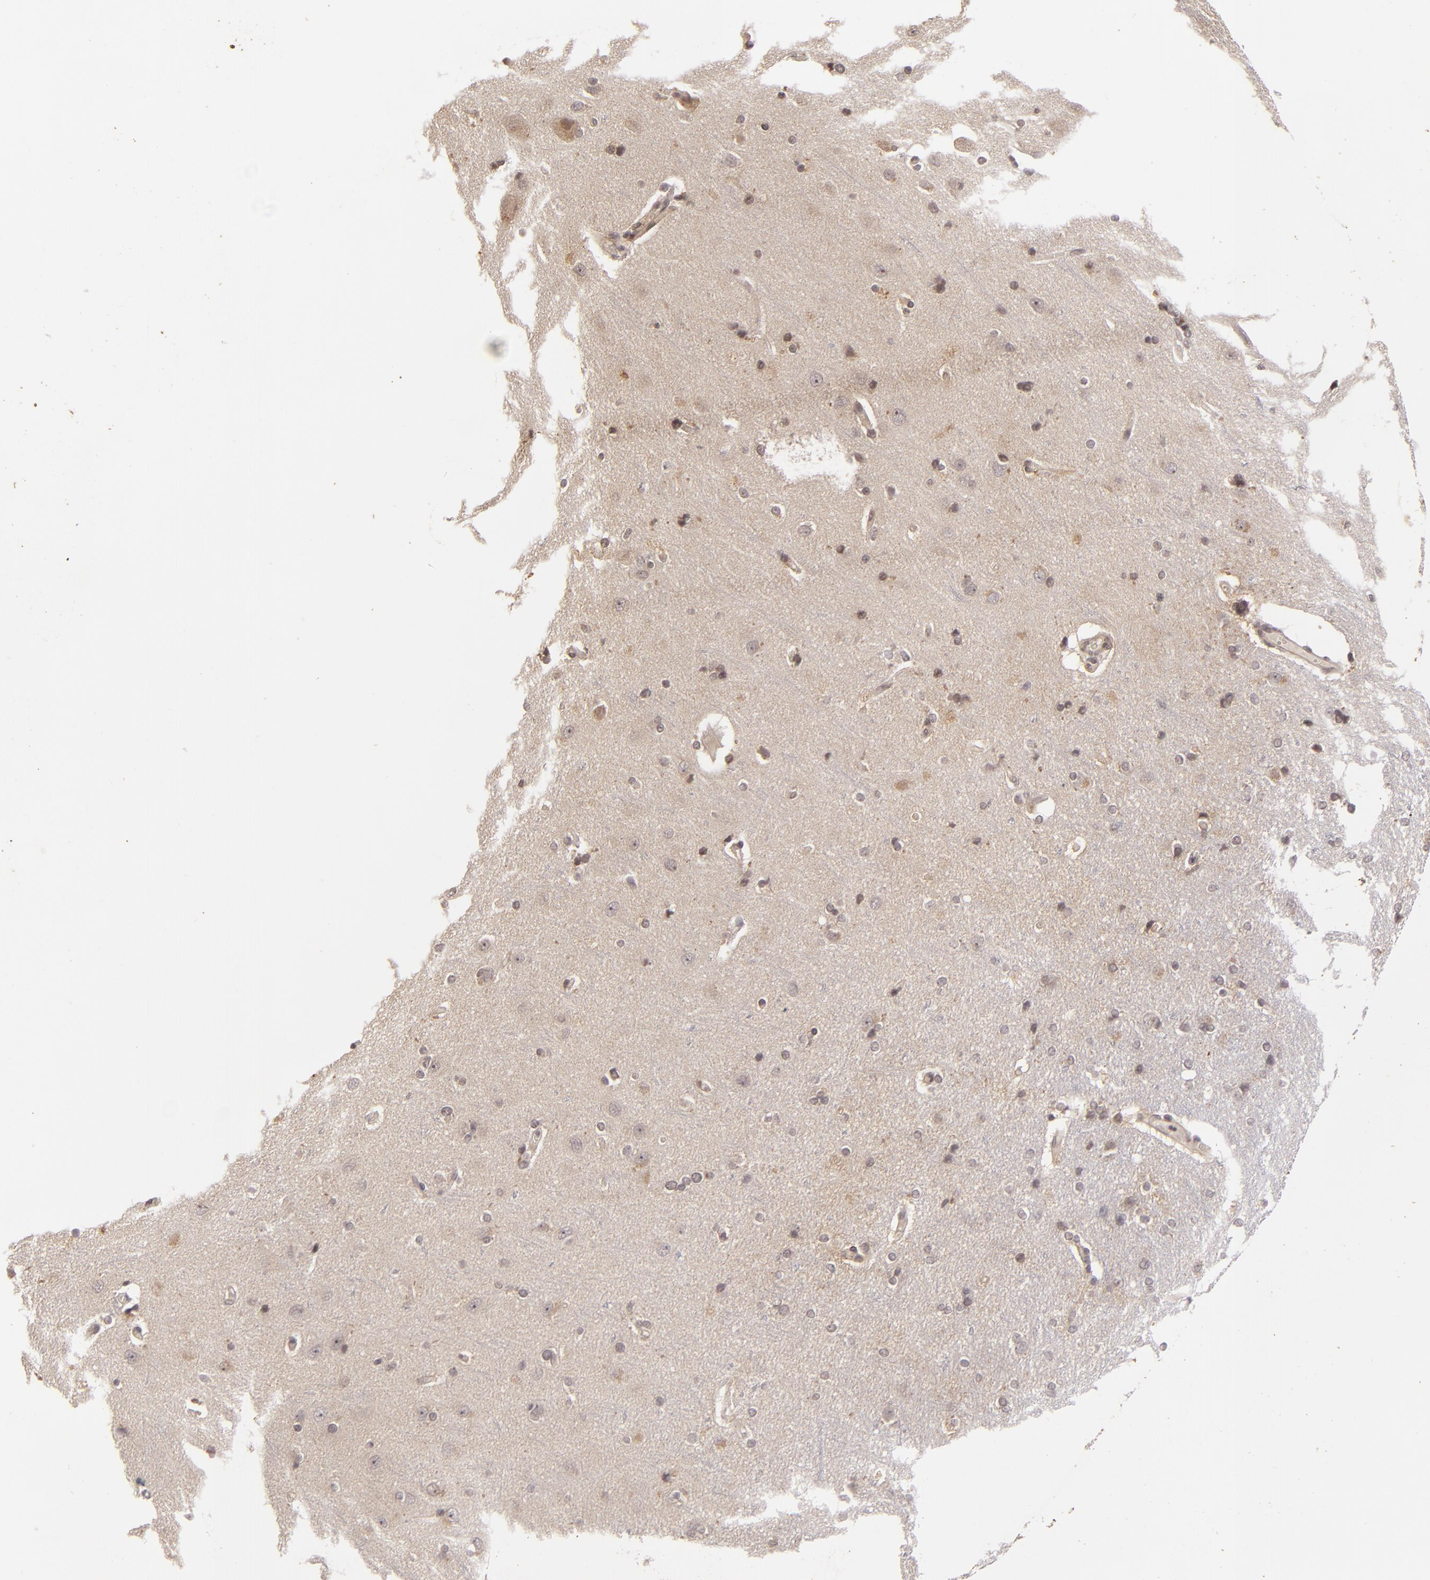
{"staining": {"intensity": "weak", "quantity": ">75%", "location": "cytoplasmic/membranous,nuclear"}, "tissue": "cerebral cortex", "cell_type": "Endothelial cells", "image_type": "normal", "snomed": [{"axis": "morphology", "description": "Normal tissue, NOS"}, {"axis": "topography", "description": "Cerebral cortex"}], "caption": "IHC image of normal cerebral cortex: cerebral cortex stained using immunohistochemistry demonstrates low levels of weak protein expression localized specifically in the cytoplasmic/membranous,nuclear of endothelial cells, appearing as a cytoplasmic/membranous,nuclear brown color.", "gene": "DFFA", "patient": {"sex": "female", "age": 54}}